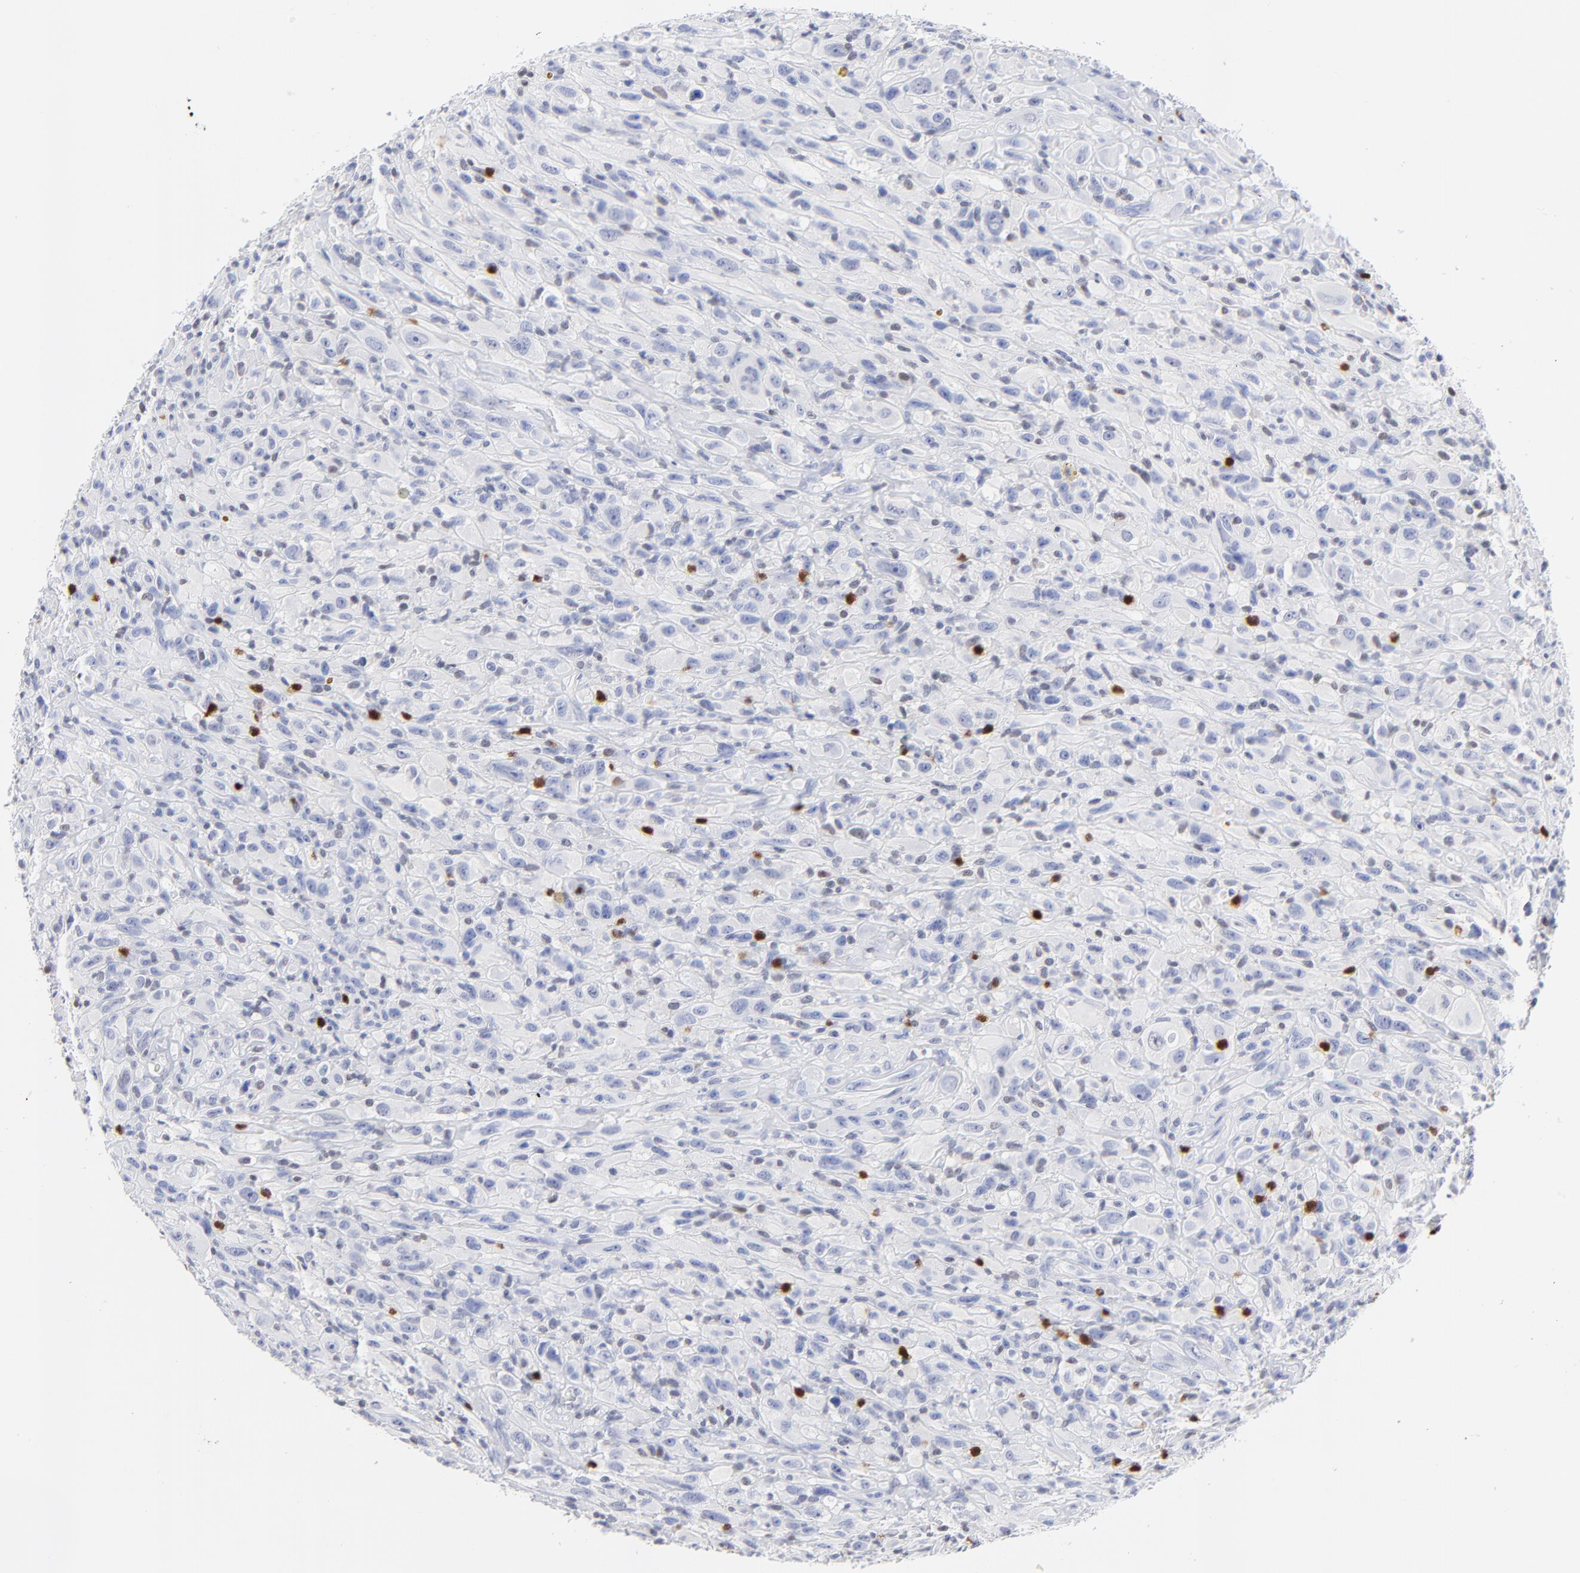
{"staining": {"intensity": "negative", "quantity": "none", "location": "none"}, "tissue": "glioma", "cell_type": "Tumor cells", "image_type": "cancer", "snomed": [{"axis": "morphology", "description": "Glioma, malignant, High grade"}, {"axis": "topography", "description": "Brain"}], "caption": "A micrograph of human glioma is negative for staining in tumor cells.", "gene": "ZAP70", "patient": {"sex": "male", "age": 48}}